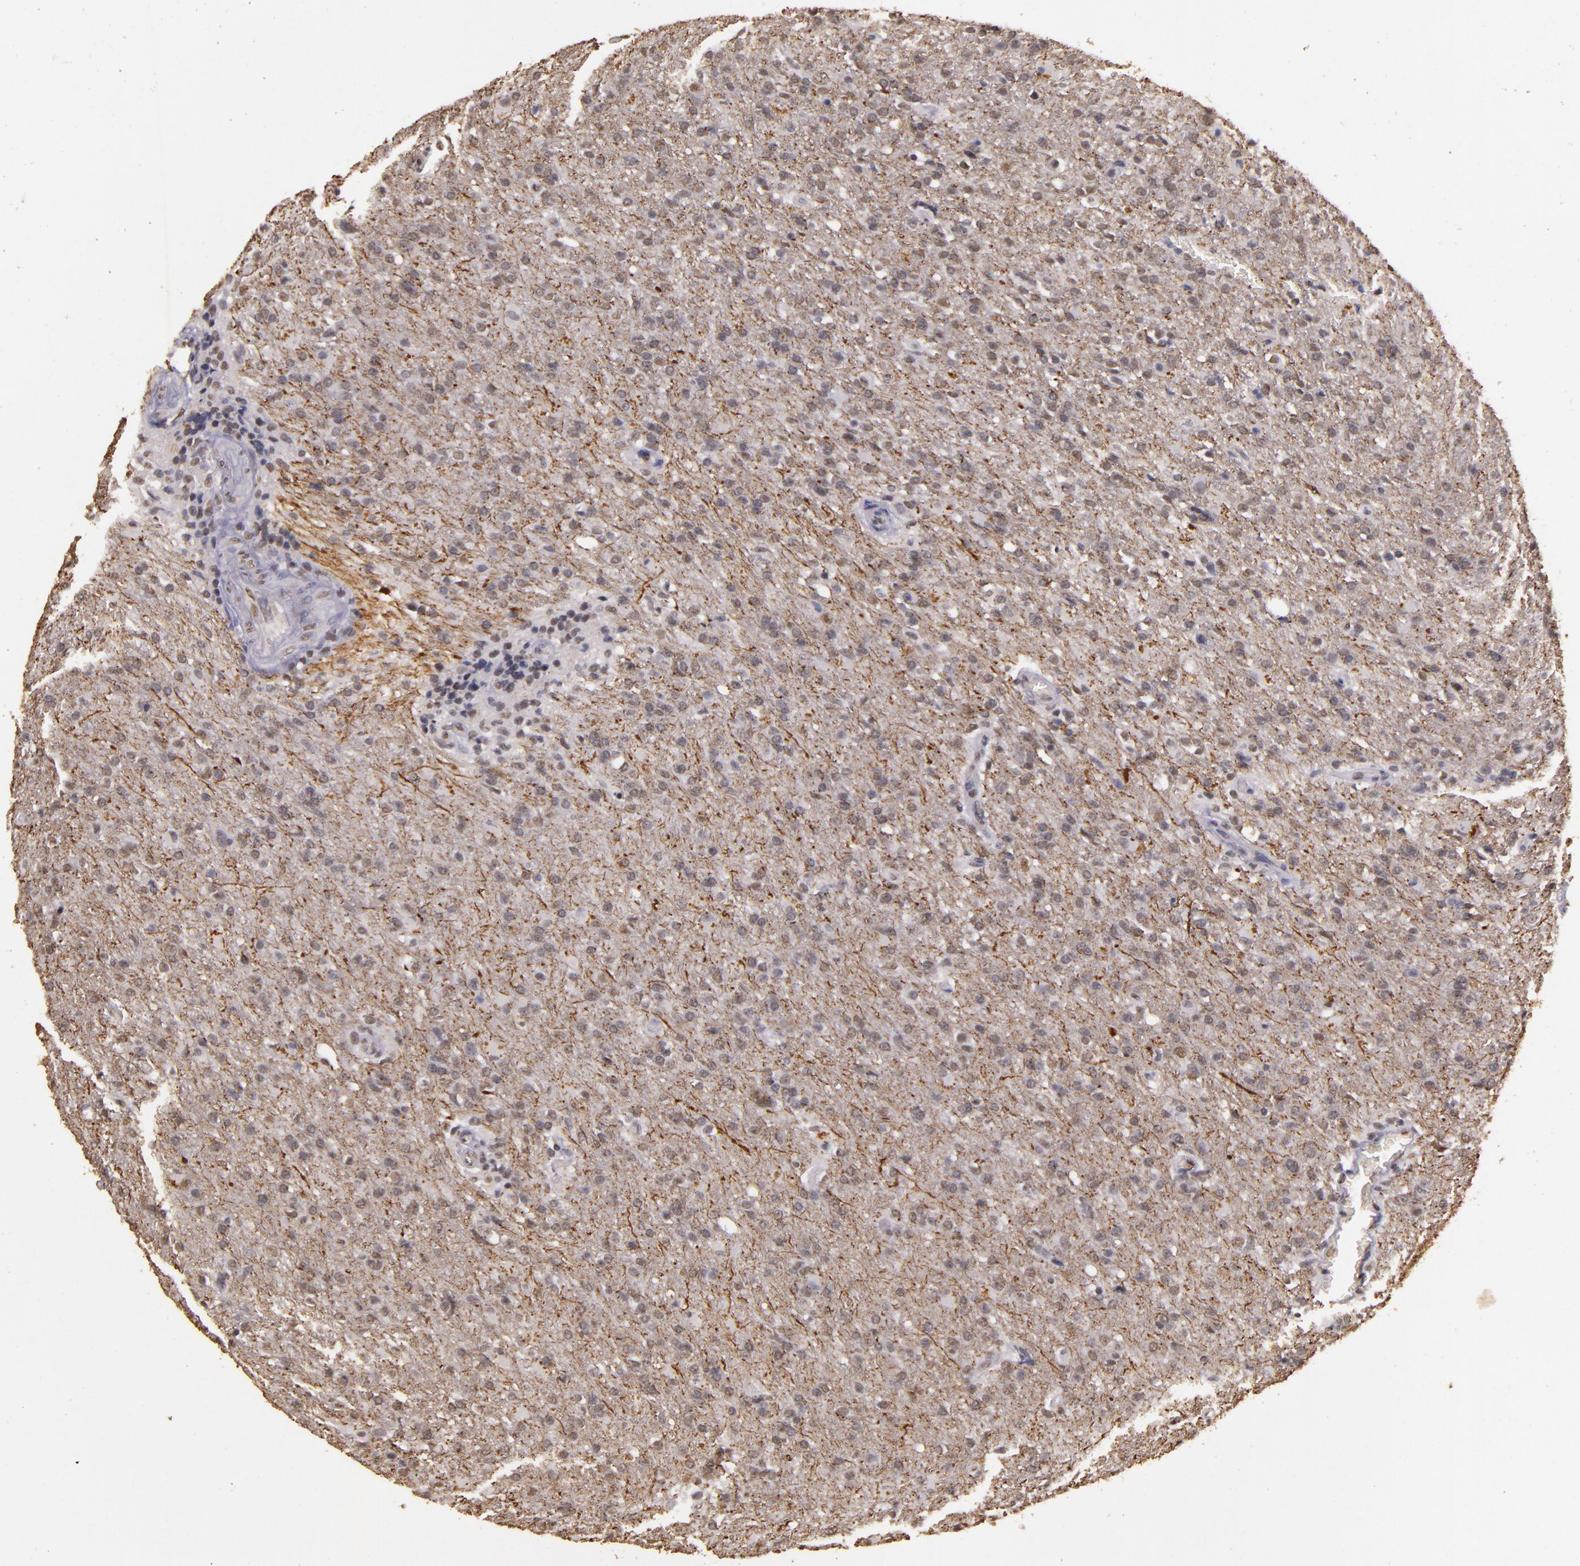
{"staining": {"intensity": "weak", "quantity": "<25%", "location": "nuclear"}, "tissue": "glioma", "cell_type": "Tumor cells", "image_type": "cancer", "snomed": [{"axis": "morphology", "description": "Glioma, malignant, High grade"}, {"axis": "topography", "description": "Brain"}], "caption": "An image of high-grade glioma (malignant) stained for a protein reveals no brown staining in tumor cells.", "gene": "CBX3", "patient": {"sex": "male", "age": 68}}